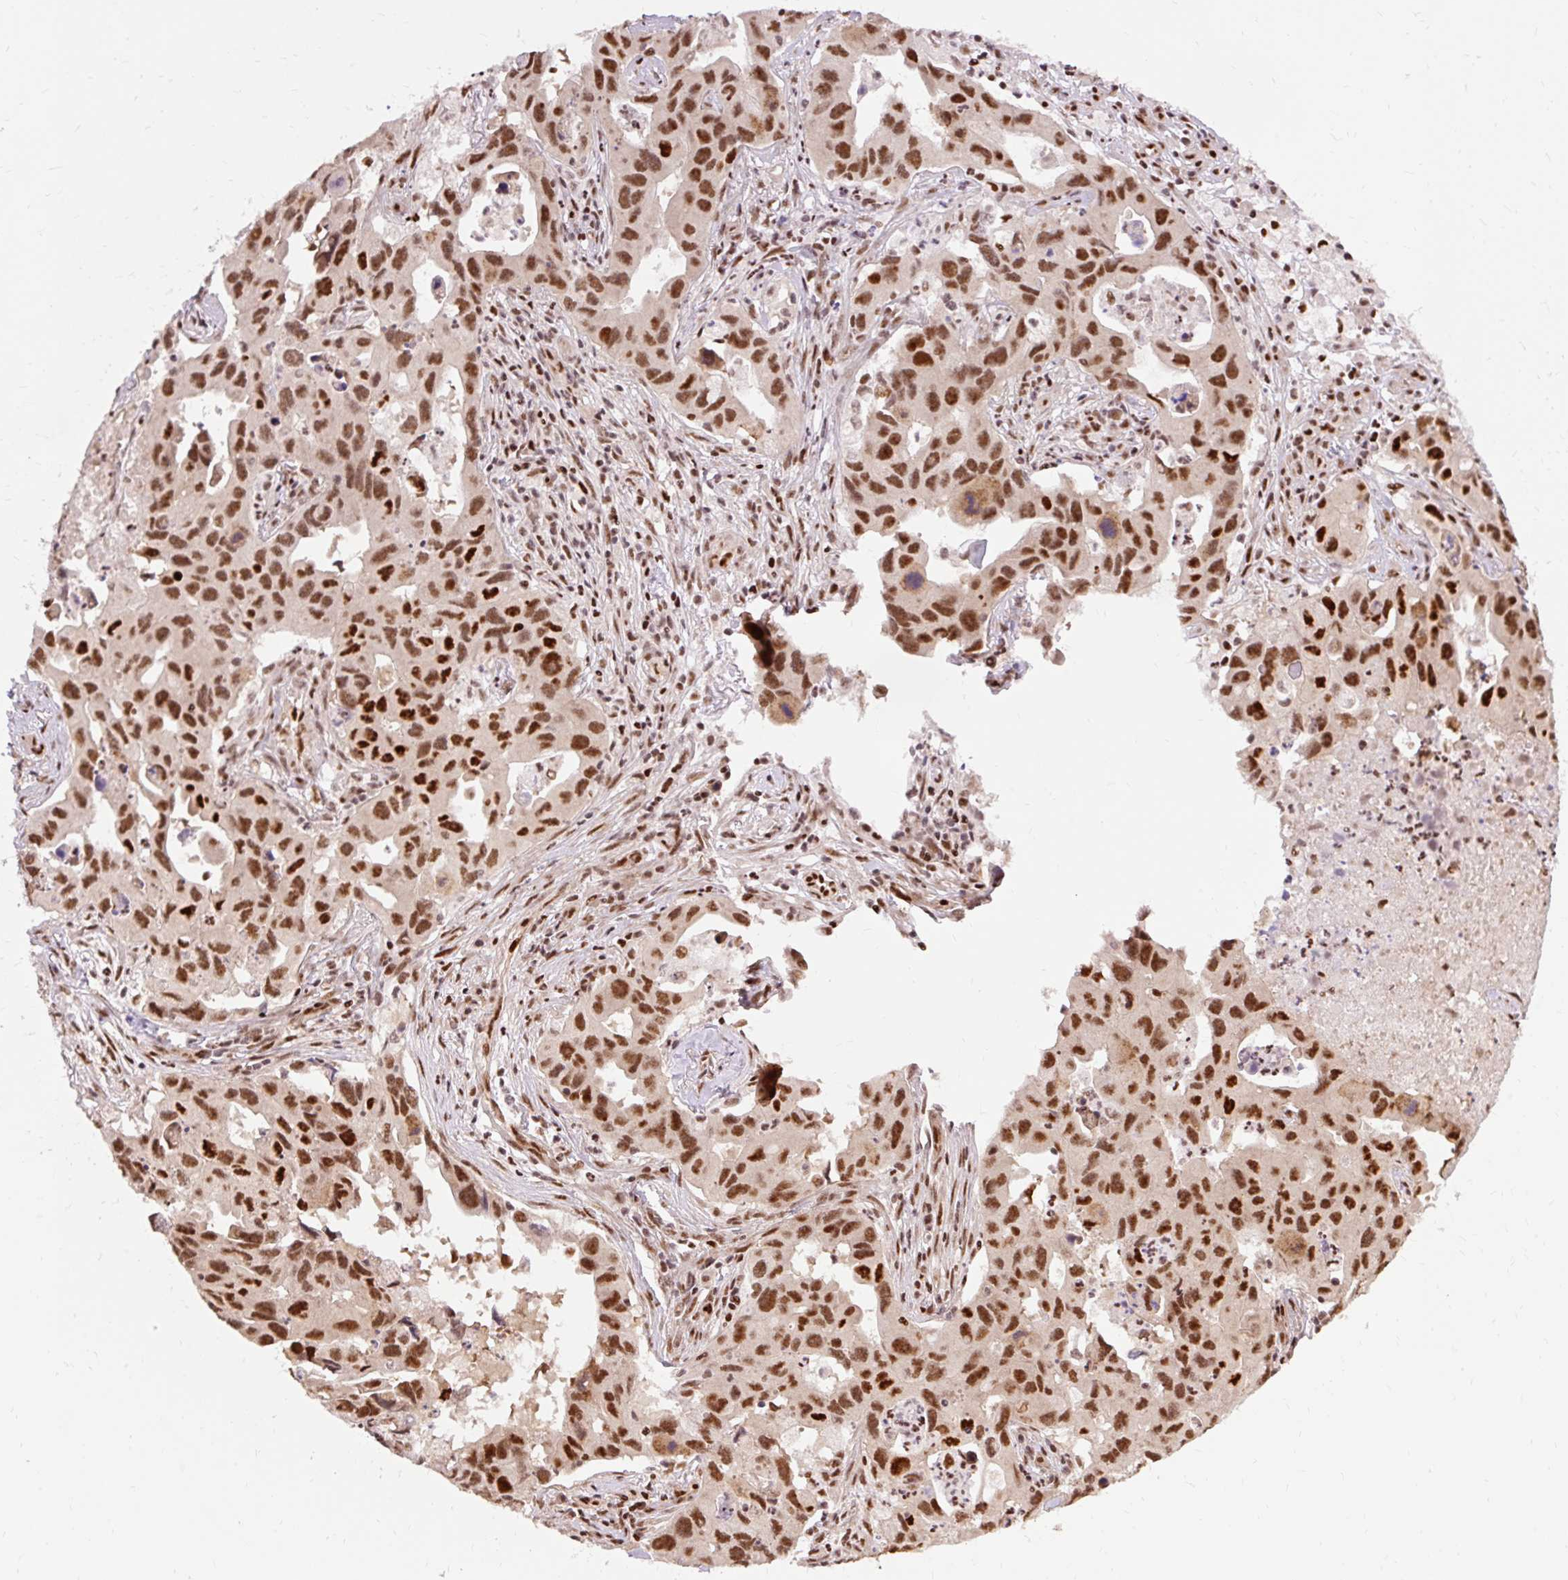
{"staining": {"intensity": "strong", "quantity": ">75%", "location": "nuclear"}, "tissue": "lung cancer", "cell_type": "Tumor cells", "image_type": "cancer", "snomed": [{"axis": "morphology", "description": "Adenocarcinoma, NOS"}, {"axis": "topography", "description": "Lung"}], "caption": "The image shows staining of adenocarcinoma (lung), revealing strong nuclear protein expression (brown color) within tumor cells.", "gene": "MECOM", "patient": {"sex": "male", "age": 64}}